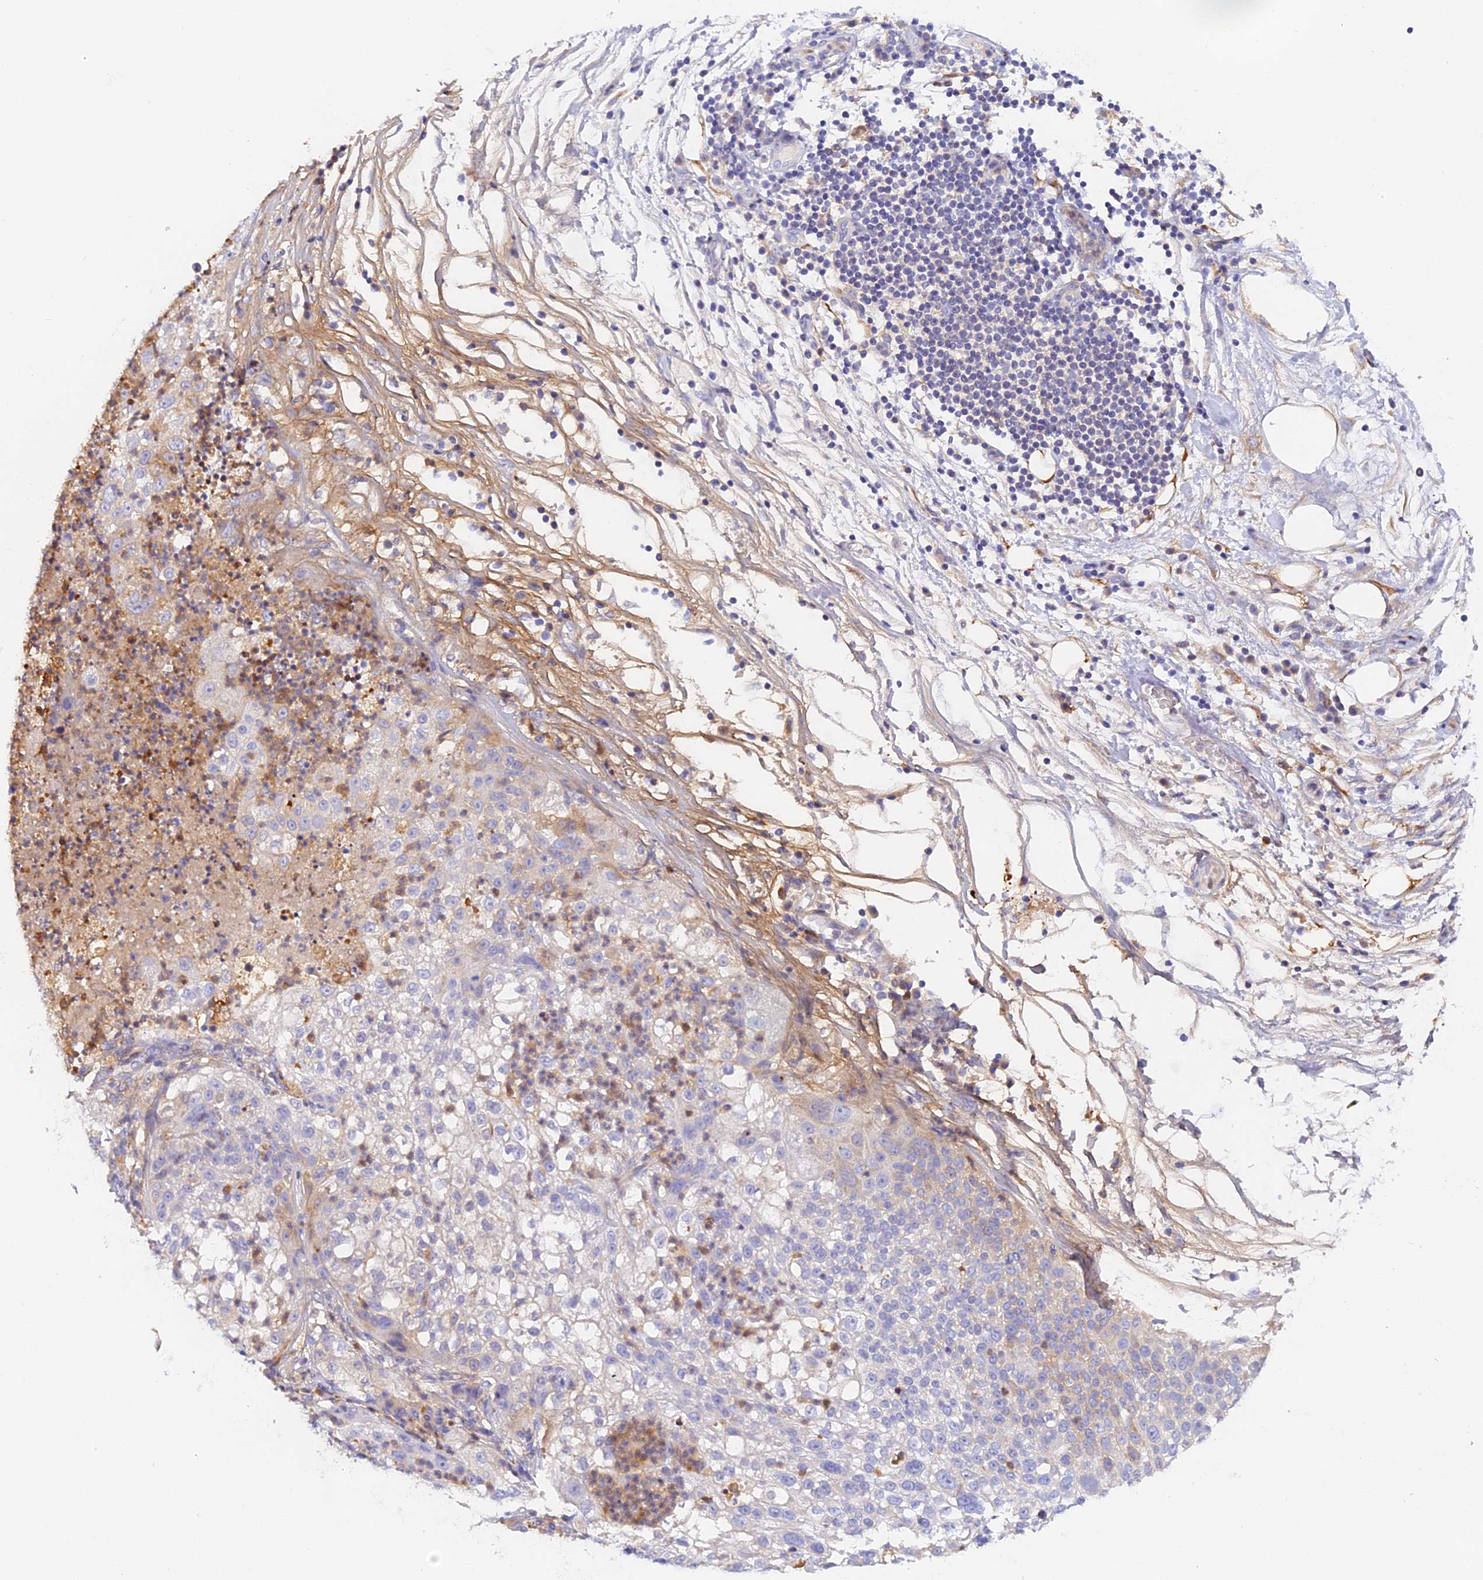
{"staining": {"intensity": "negative", "quantity": "none", "location": "none"}, "tissue": "lung cancer", "cell_type": "Tumor cells", "image_type": "cancer", "snomed": [{"axis": "morphology", "description": "Inflammation, NOS"}, {"axis": "morphology", "description": "Squamous cell carcinoma, NOS"}, {"axis": "topography", "description": "Lymph node"}, {"axis": "topography", "description": "Soft tissue"}, {"axis": "topography", "description": "Lung"}], "caption": "Tumor cells show no significant staining in lung cancer.", "gene": "KATNB1", "patient": {"sex": "male", "age": 66}}